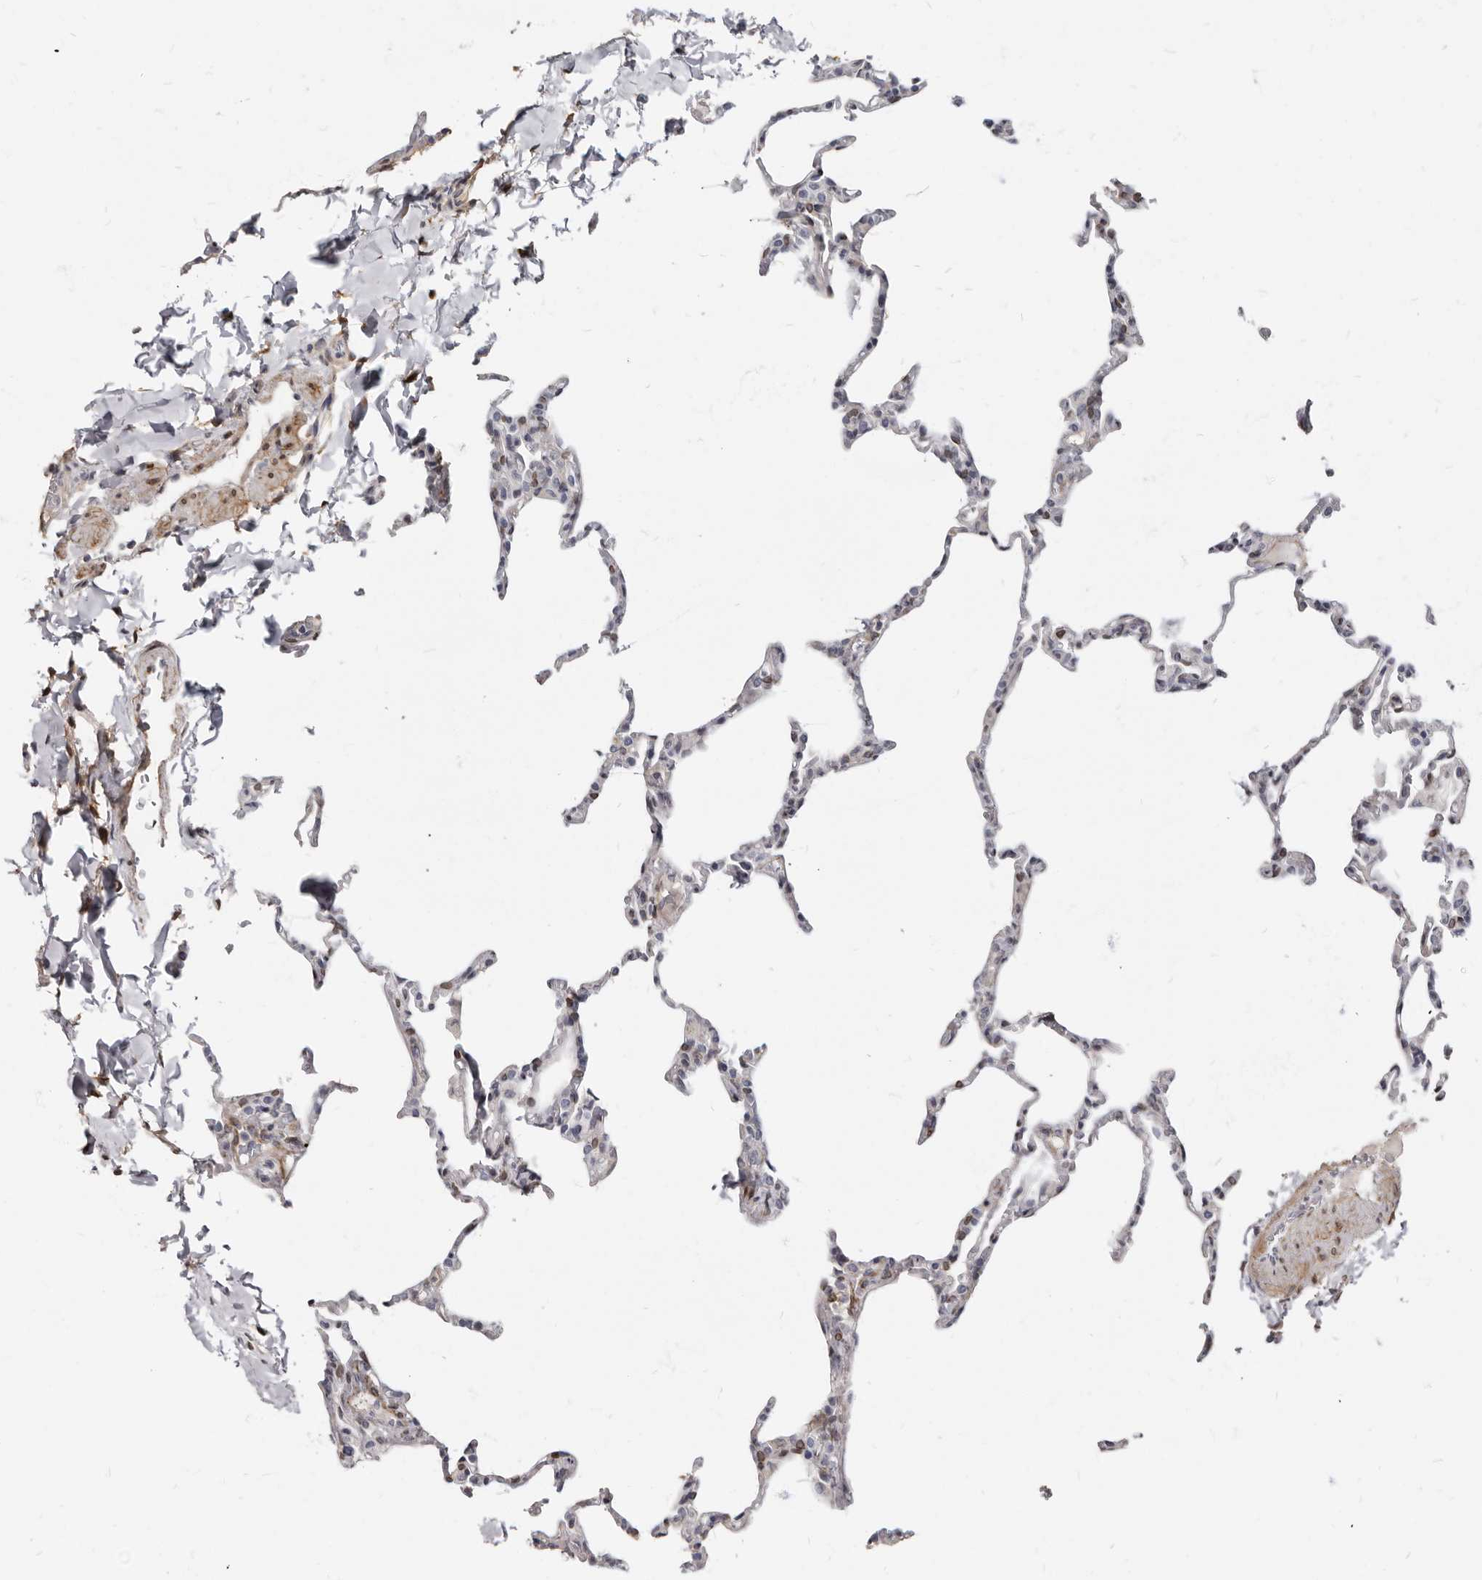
{"staining": {"intensity": "negative", "quantity": "none", "location": "none"}, "tissue": "lung", "cell_type": "Alveolar cells", "image_type": "normal", "snomed": [{"axis": "morphology", "description": "Normal tissue, NOS"}, {"axis": "topography", "description": "Lung"}], "caption": "Image shows no protein expression in alveolar cells of benign lung. The staining was performed using DAB (3,3'-diaminobenzidine) to visualize the protein expression in brown, while the nuclei were stained in blue with hematoxylin (Magnification: 20x).", "gene": "MRGPRF", "patient": {"sex": "male", "age": 20}}